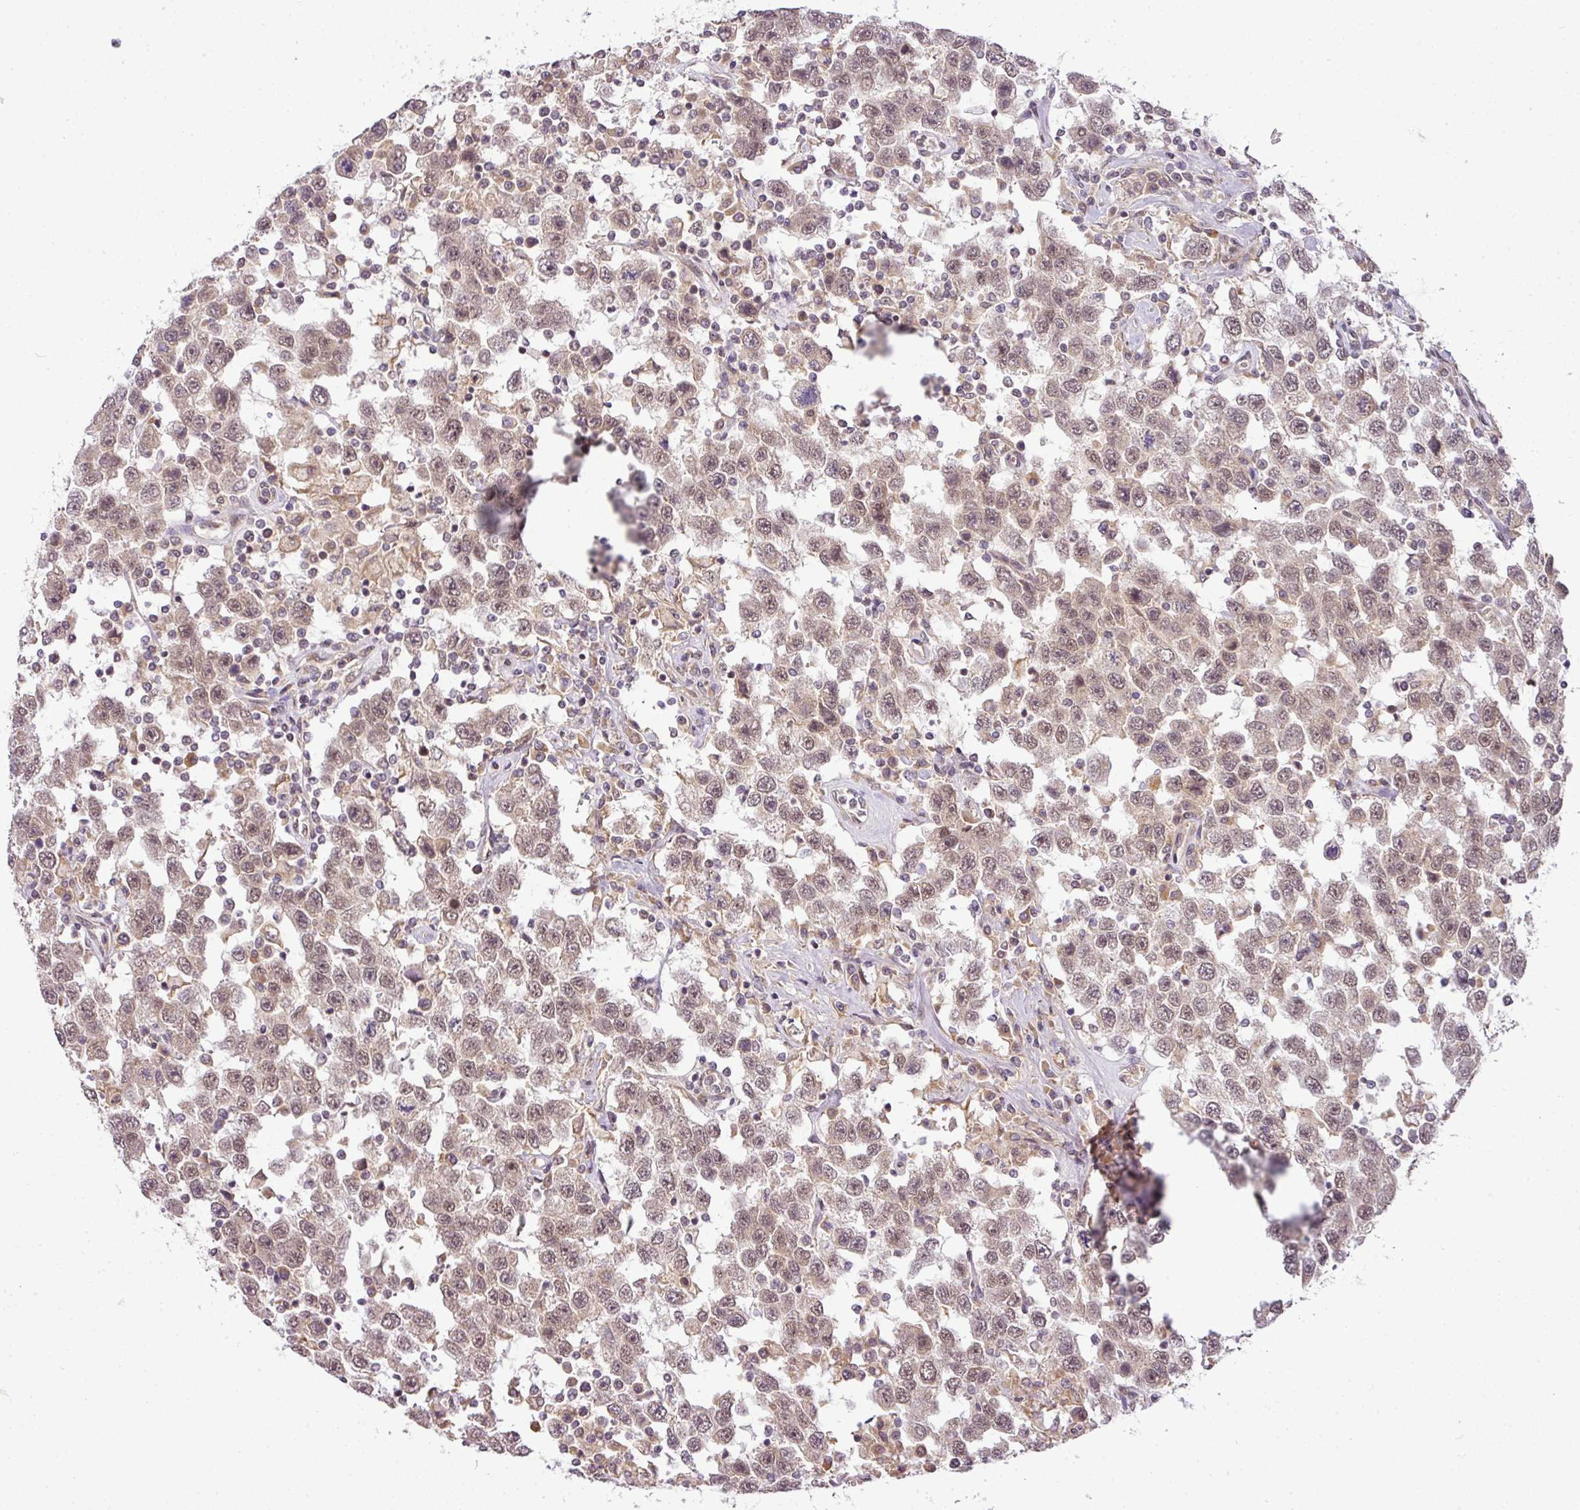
{"staining": {"intensity": "weak", "quantity": ">75%", "location": "nuclear"}, "tissue": "testis cancer", "cell_type": "Tumor cells", "image_type": "cancer", "snomed": [{"axis": "morphology", "description": "Seminoma, NOS"}, {"axis": "topography", "description": "Testis"}], "caption": "Human testis cancer (seminoma) stained for a protein (brown) displays weak nuclear positive expression in approximately >75% of tumor cells.", "gene": "C1orf226", "patient": {"sex": "male", "age": 41}}